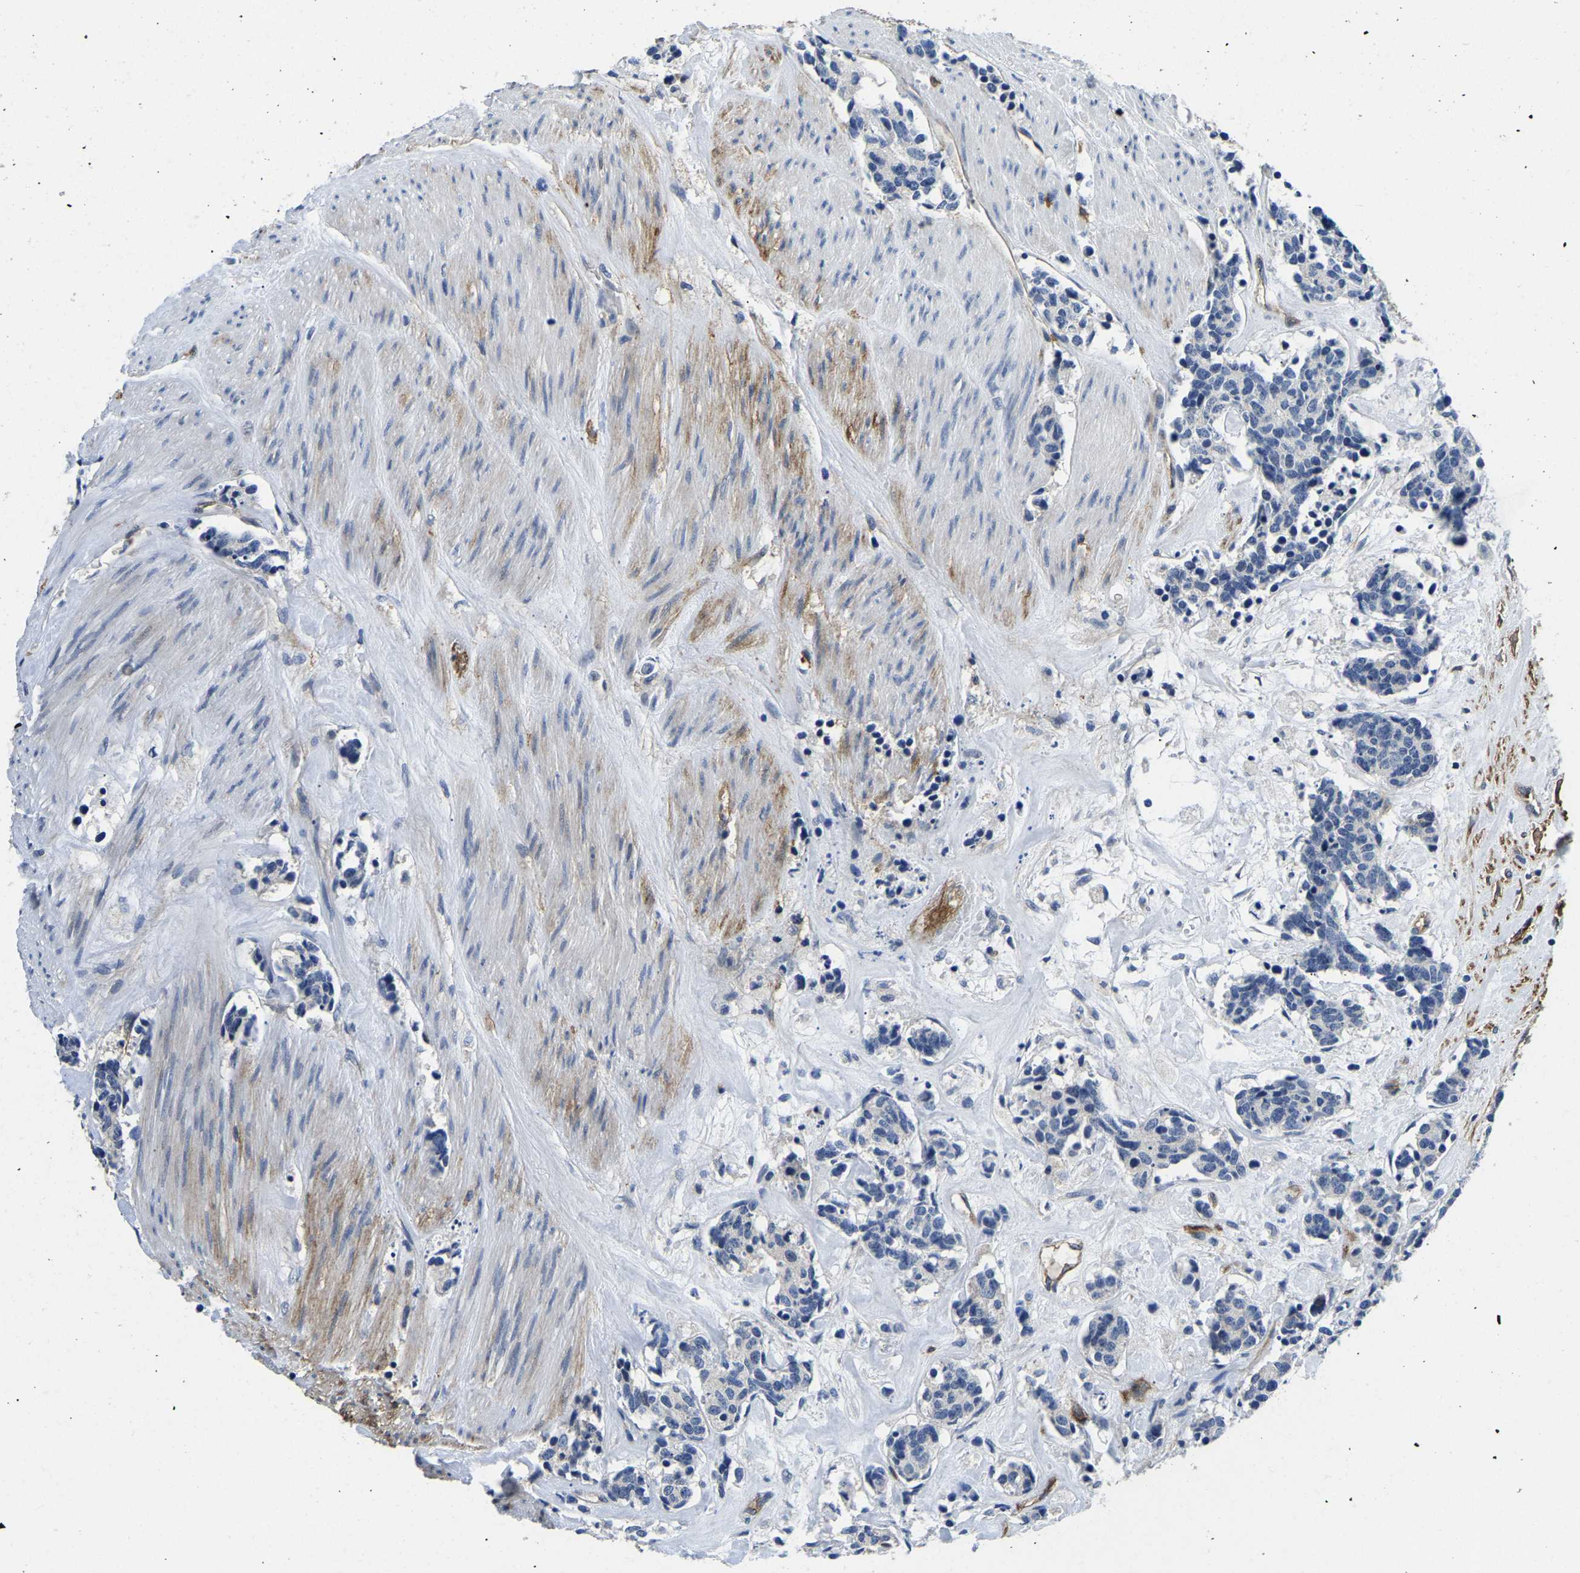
{"staining": {"intensity": "negative", "quantity": "none", "location": "none"}, "tissue": "carcinoid", "cell_type": "Tumor cells", "image_type": "cancer", "snomed": [{"axis": "morphology", "description": "Carcinoma, NOS"}, {"axis": "morphology", "description": "Carcinoid, malignant, NOS"}, {"axis": "topography", "description": "Urinary bladder"}], "caption": "The photomicrograph reveals no significant staining in tumor cells of malignant carcinoid.", "gene": "ITGA2", "patient": {"sex": "male", "age": 57}}